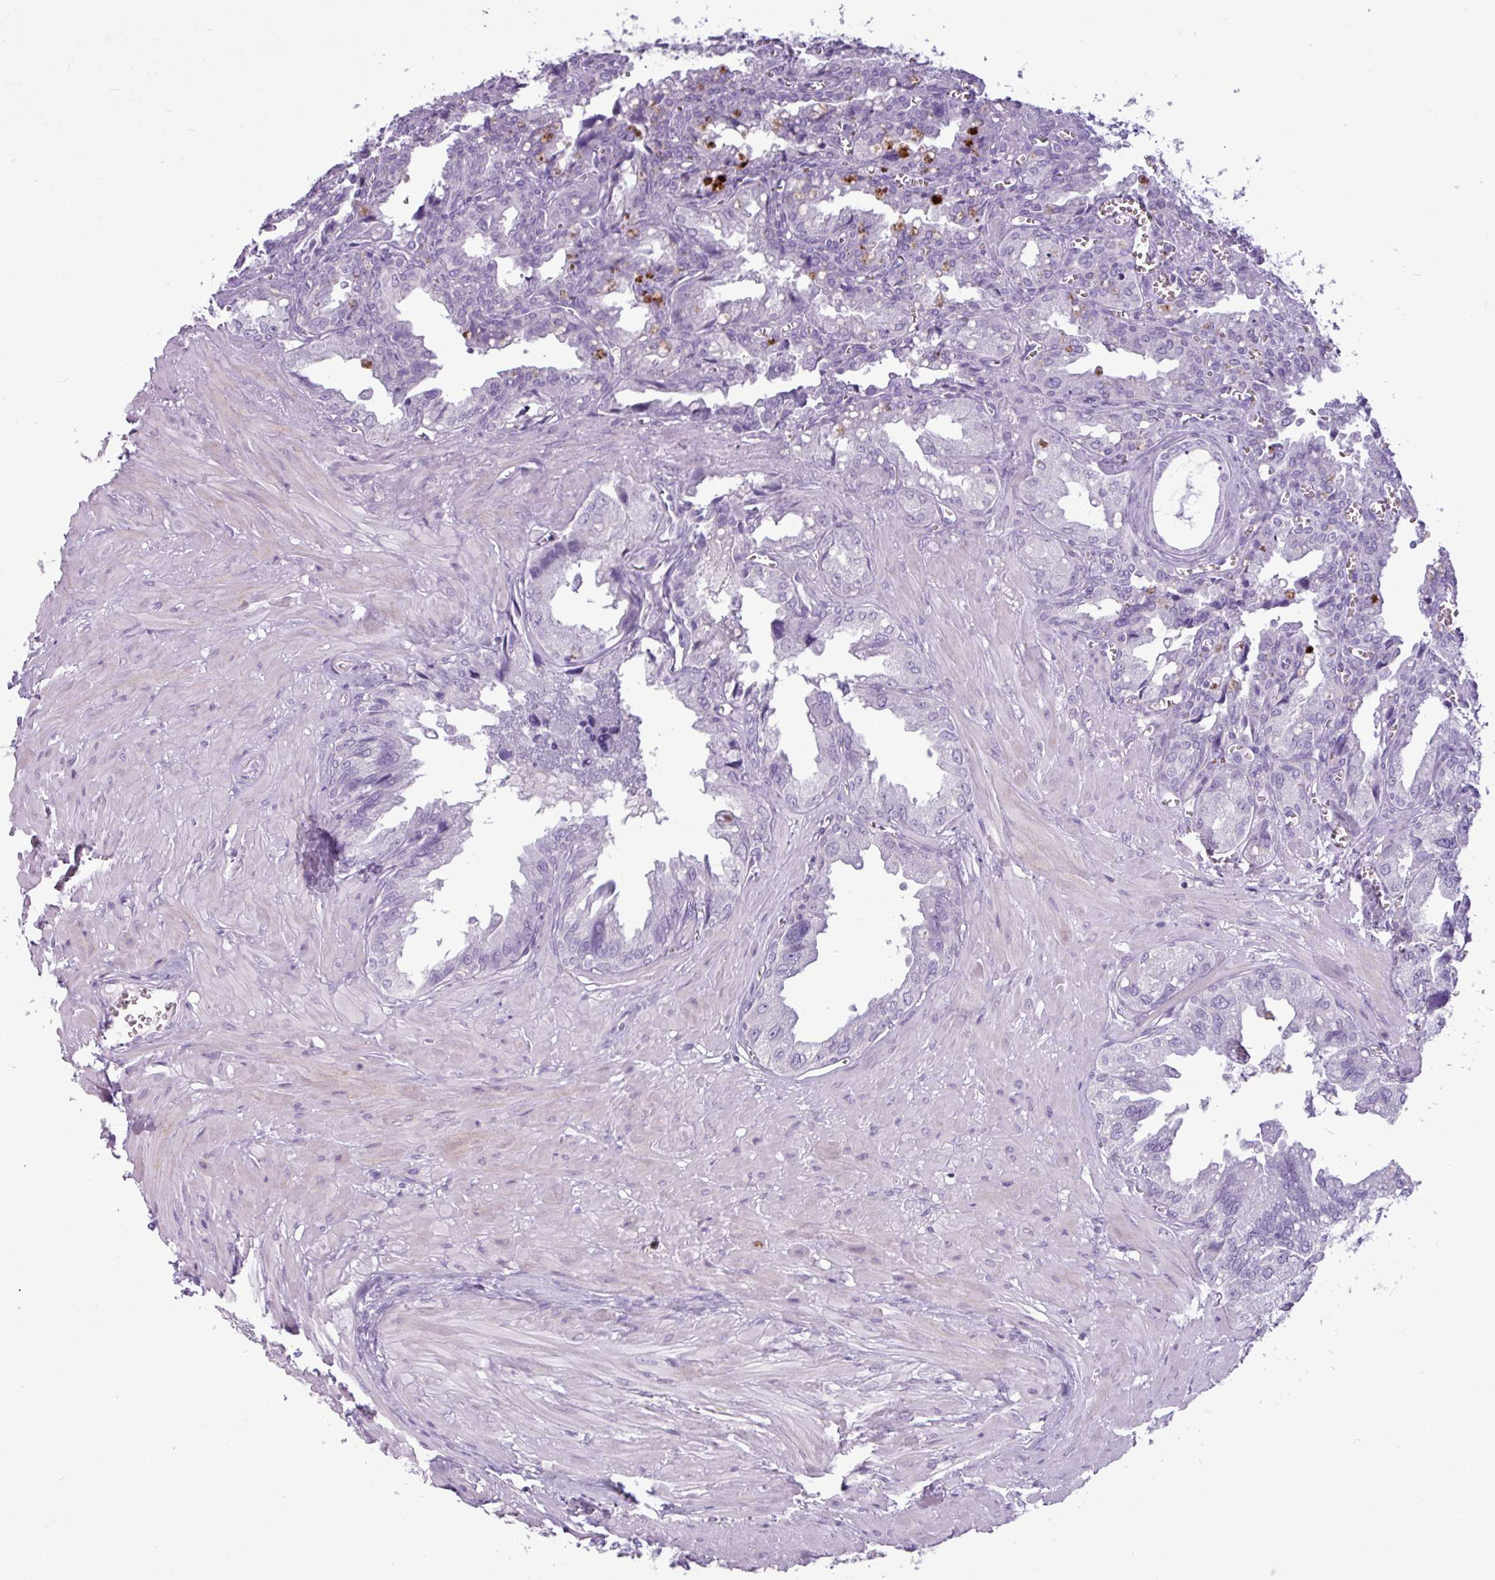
{"staining": {"intensity": "negative", "quantity": "none", "location": "none"}, "tissue": "seminal vesicle", "cell_type": "Glandular cells", "image_type": "normal", "snomed": [{"axis": "morphology", "description": "Normal tissue, NOS"}, {"axis": "topography", "description": "Seminal veicle"}], "caption": "DAB immunohistochemical staining of unremarkable seminal vesicle displays no significant staining in glandular cells. The staining was performed using DAB (3,3'-diaminobenzidine) to visualize the protein expression in brown, while the nuclei were stained in blue with hematoxylin (Magnification: 20x).", "gene": "AMY2A", "patient": {"sex": "male", "age": 67}}